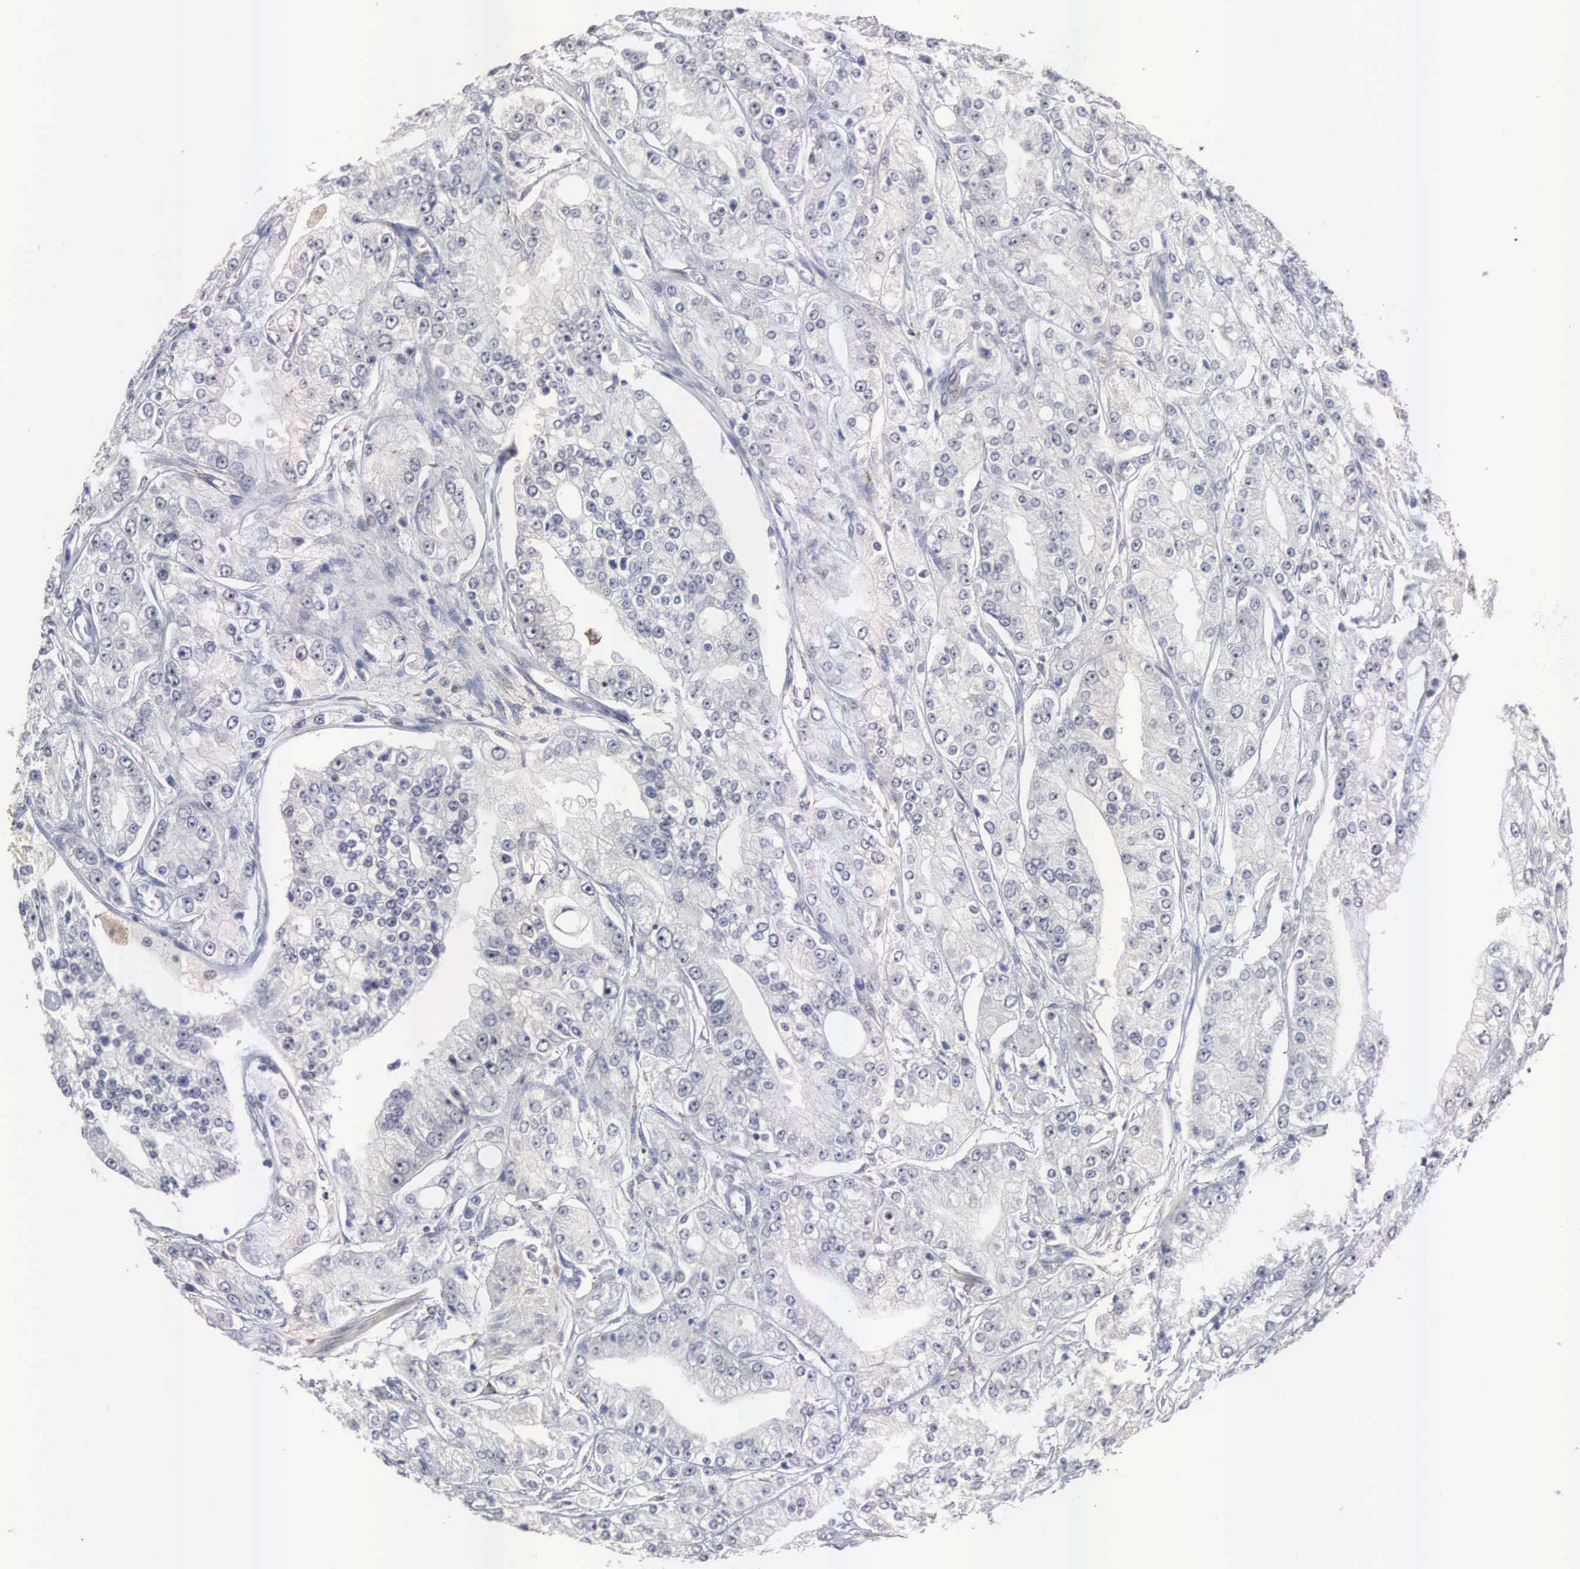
{"staining": {"intensity": "negative", "quantity": "none", "location": "none"}, "tissue": "prostate cancer", "cell_type": "Tumor cells", "image_type": "cancer", "snomed": [{"axis": "morphology", "description": "Adenocarcinoma, Medium grade"}, {"axis": "topography", "description": "Prostate"}], "caption": "This micrograph is of prostate medium-grade adenocarcinoma stained with immunohistochemistry (IHC) to label a protein in brown with the nuclei are counter-stained blue. There is no staining in tumor cells.", "gene": "ACOT4", "patient": {"sex": "male", "age": 72}}